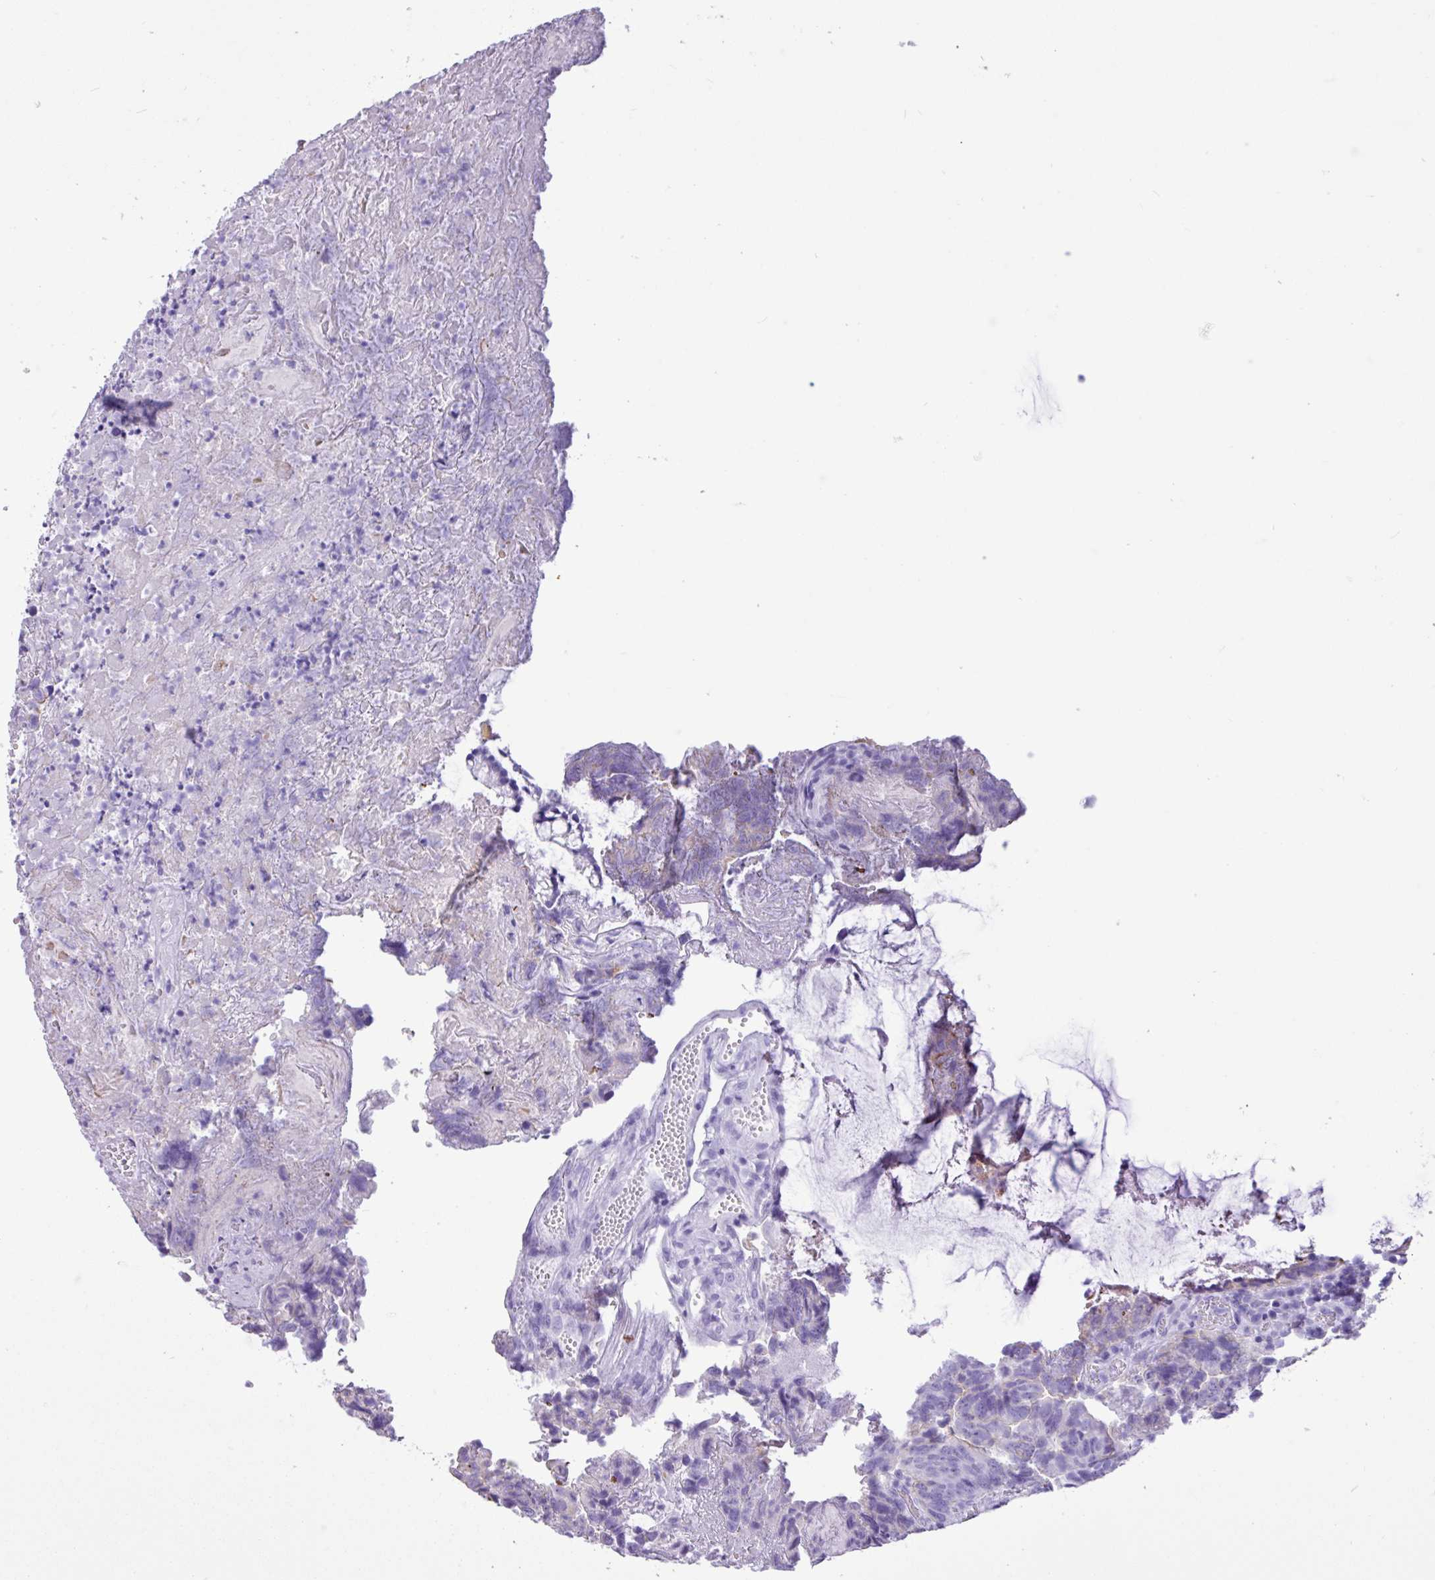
{"staining": {"intensity": "negative", "quantity": "none", "location": "none"}, "tissue": "colorectal cancer", "cell_type": "Tumor cells", "image_type": "cancer", "snomed": [{"axis": "morphology", "description": "Adenocarcinoma, NOS"}, {"axis": "topography", "description": "Colon"}], "caption": "IHC of colorectal cancer shows no expression in tumor cells.", "gene": "CKMT2", "patient": {"sex": "female", "age": 67}}